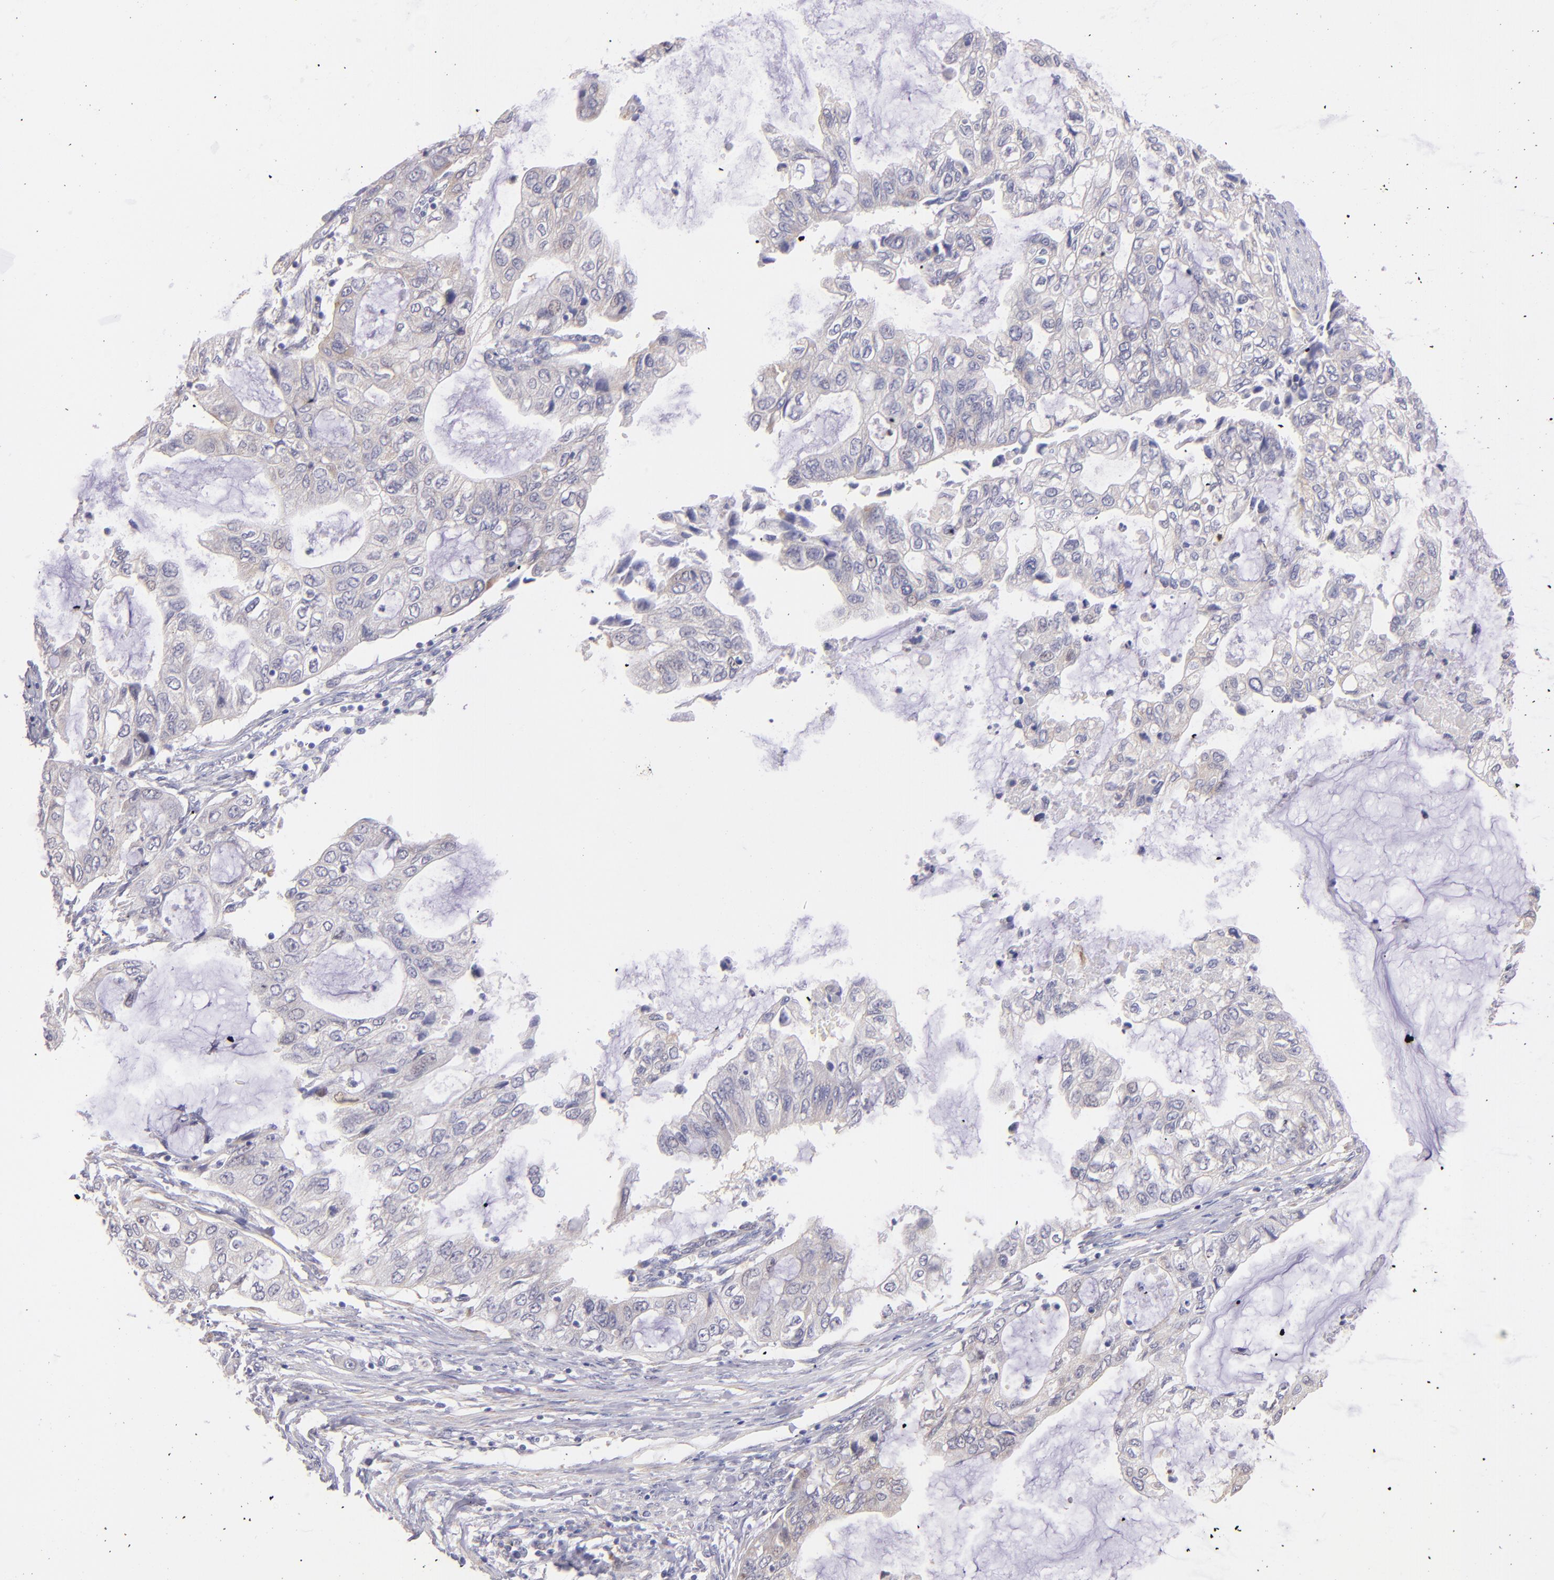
{"staining": {"intensity": "weak", "quantity": ">75%", "location": "cytoplasmic/membranous"}, "tissue": "stomach cancer", "cell_type": "Tumor cells", "image_type": "cancer", "snomed": [{"axis": "morphology", "description": "Adenocarcinoma, NOS"}, {"axis": "topography", "description": "Stomach, upper"}], "caption": "This is an image of IHC staining of stomach cancer (adenocarcinoma), which shows weak staining in the cytoplasmic/membranous of tumor cells.", "gene": "SH2D4A", "patient": {"sex": "female", "age": 52}}